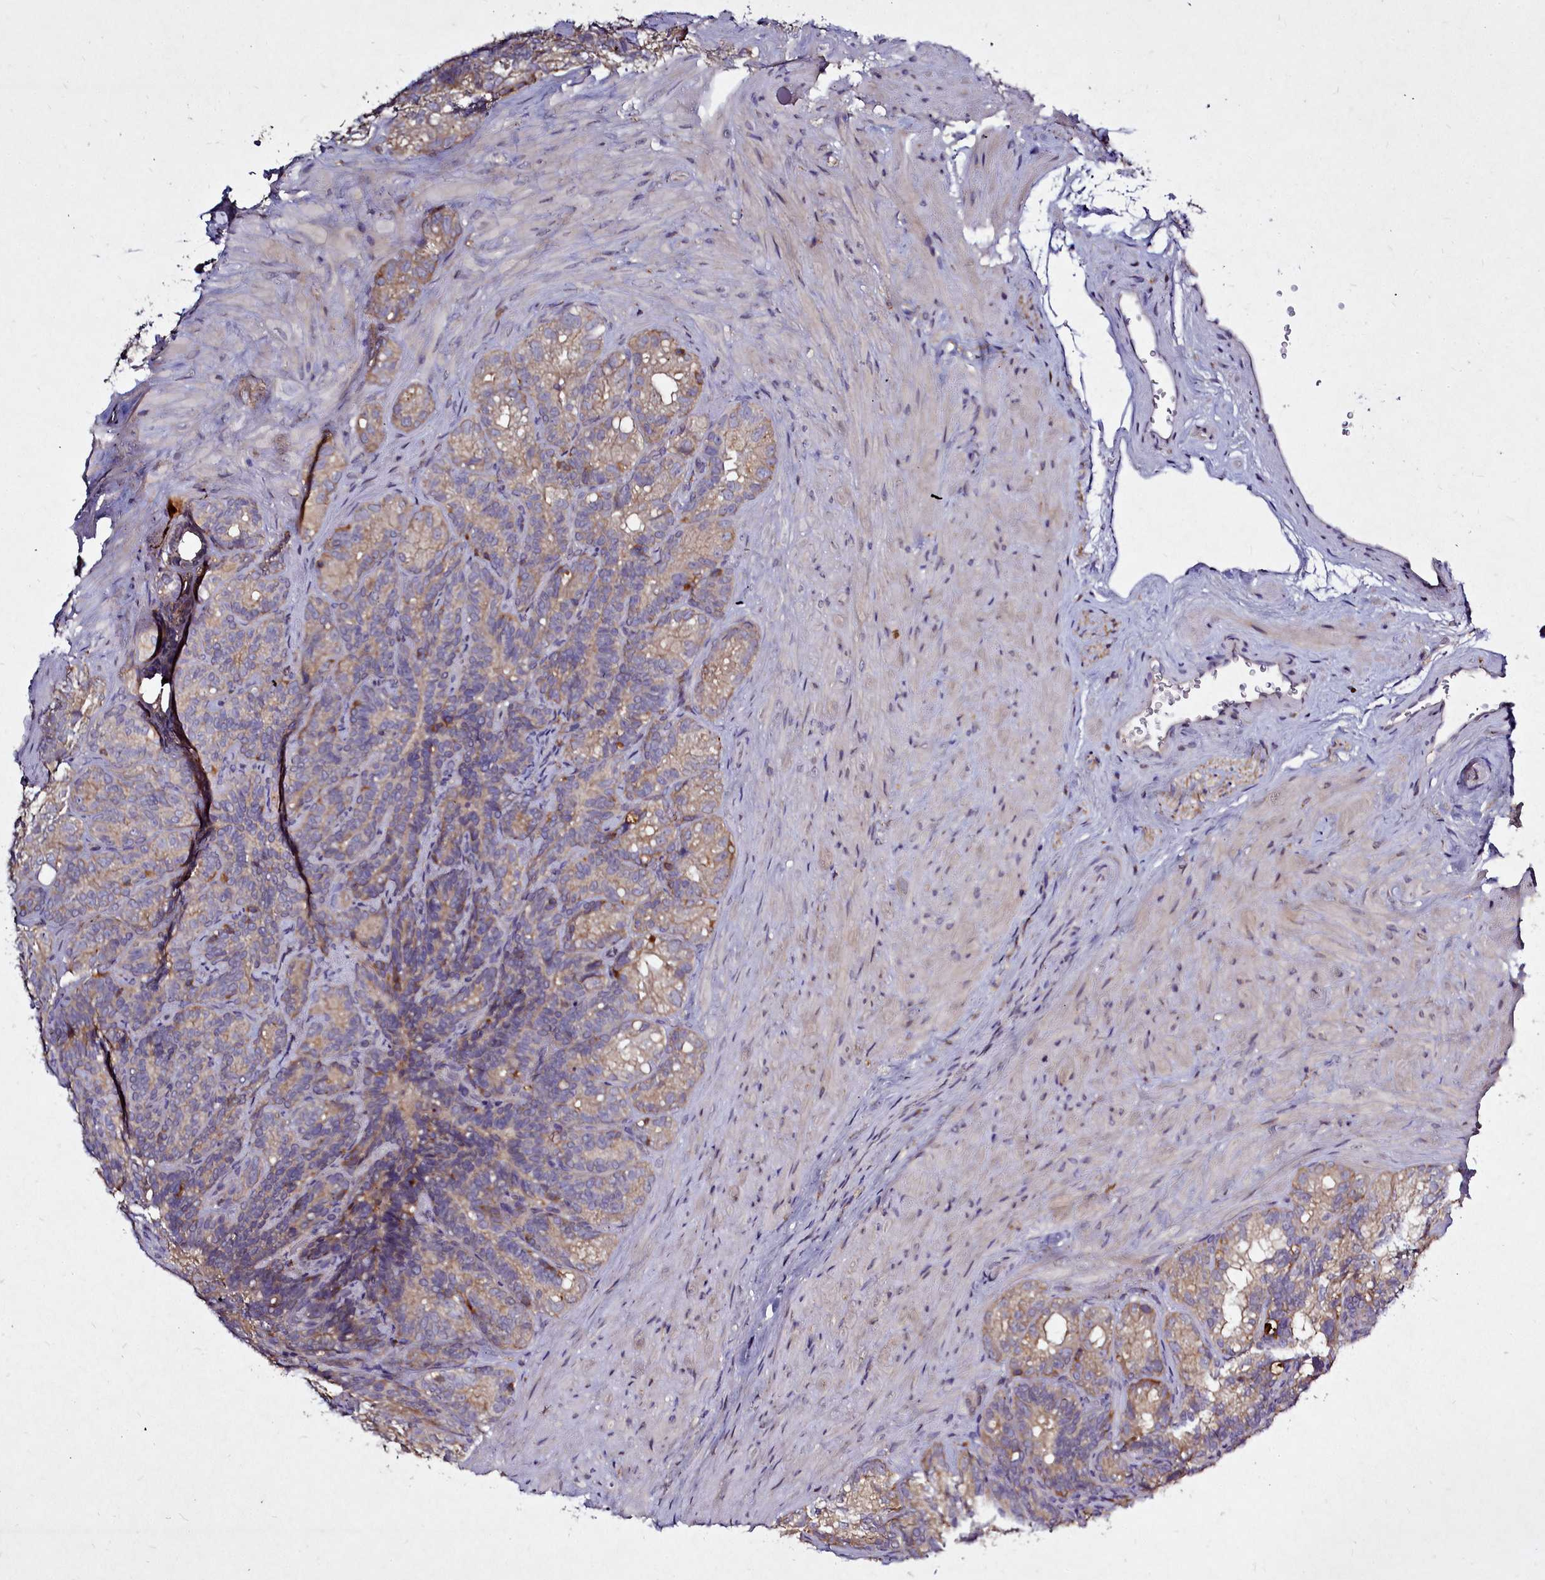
{"staining": {"intensity": "moderate", "quantity": "<25%", "location": "cytoplasmic/membranous"}, "tissue": "seminal vesicle", "cell_type": "Glandular cells", "image_type": "normal", "snomed": [{"axis": "morphology", "description": "Normal tissue, NOS"}, {"axis": "topography", "description": "Seminal veicle"}], "caption": "The micrograph shows immunohistochemical staining of unremarkable seminal vesicle. There is moderate cytoplasmic/membranous positivity is present in about <25% of glandular cells.", "gene": "NCKAP1L", "patient": {"sex": "male", "age": 60}}